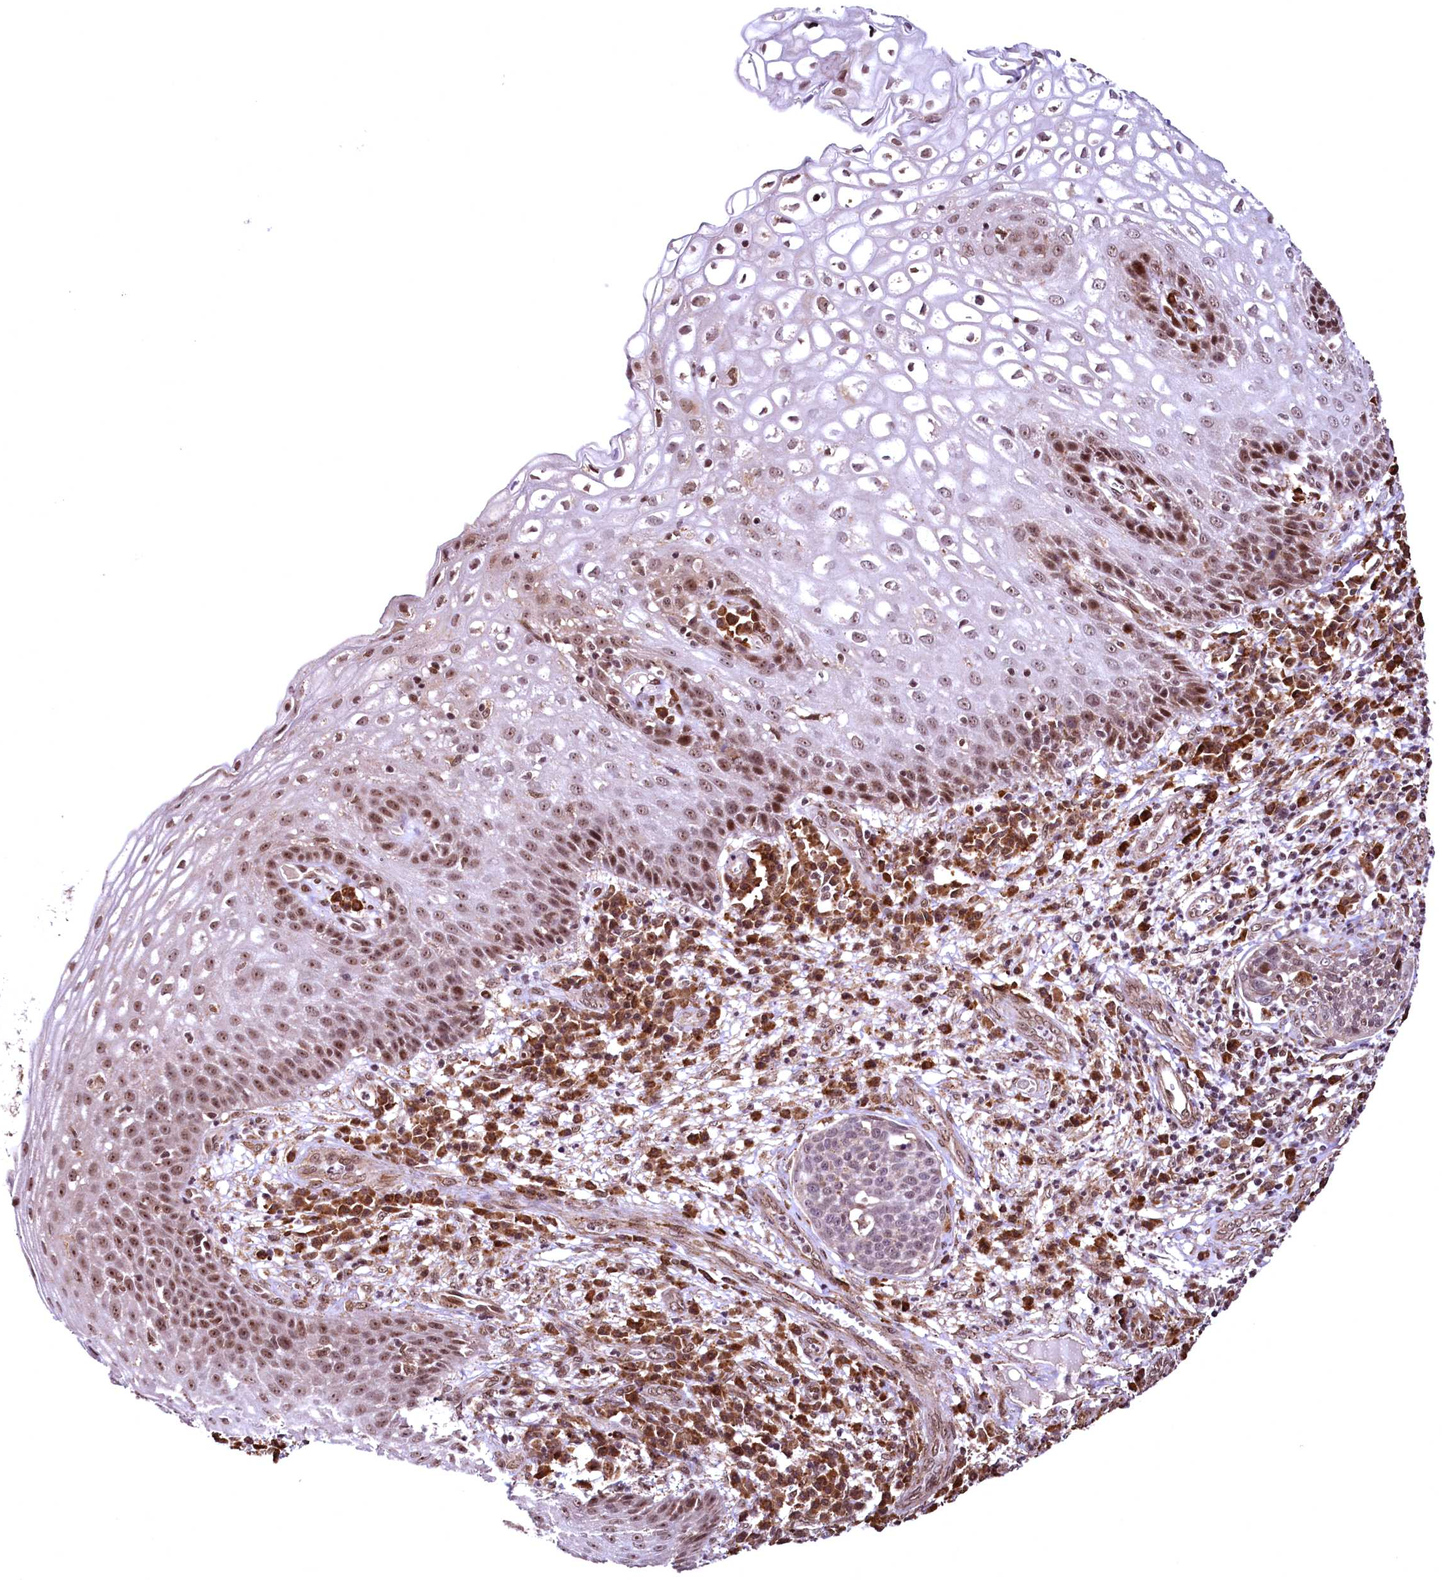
{"staining": {"intensity": "weak", "quantity": "25%-75%", "location": "nuclear"}, "tissue": "cervical cancer", "cell_type": "Tumor cells", "image_type": "cancer", "snomed": [{"axis": "morphology", "description": "Squamous cell carcinoma, NOS"}, {"axis": "topography", "description": "Cervix"}], "caption": "There is low levels of weak nuclear positivity in tumor cells of cervical cancer (squamous cell carcinoma), as demonstrated by immunohistochemical staining (brown color).", "gene": "PDS5B", "patient": {"sex": "female", "age": 34}}